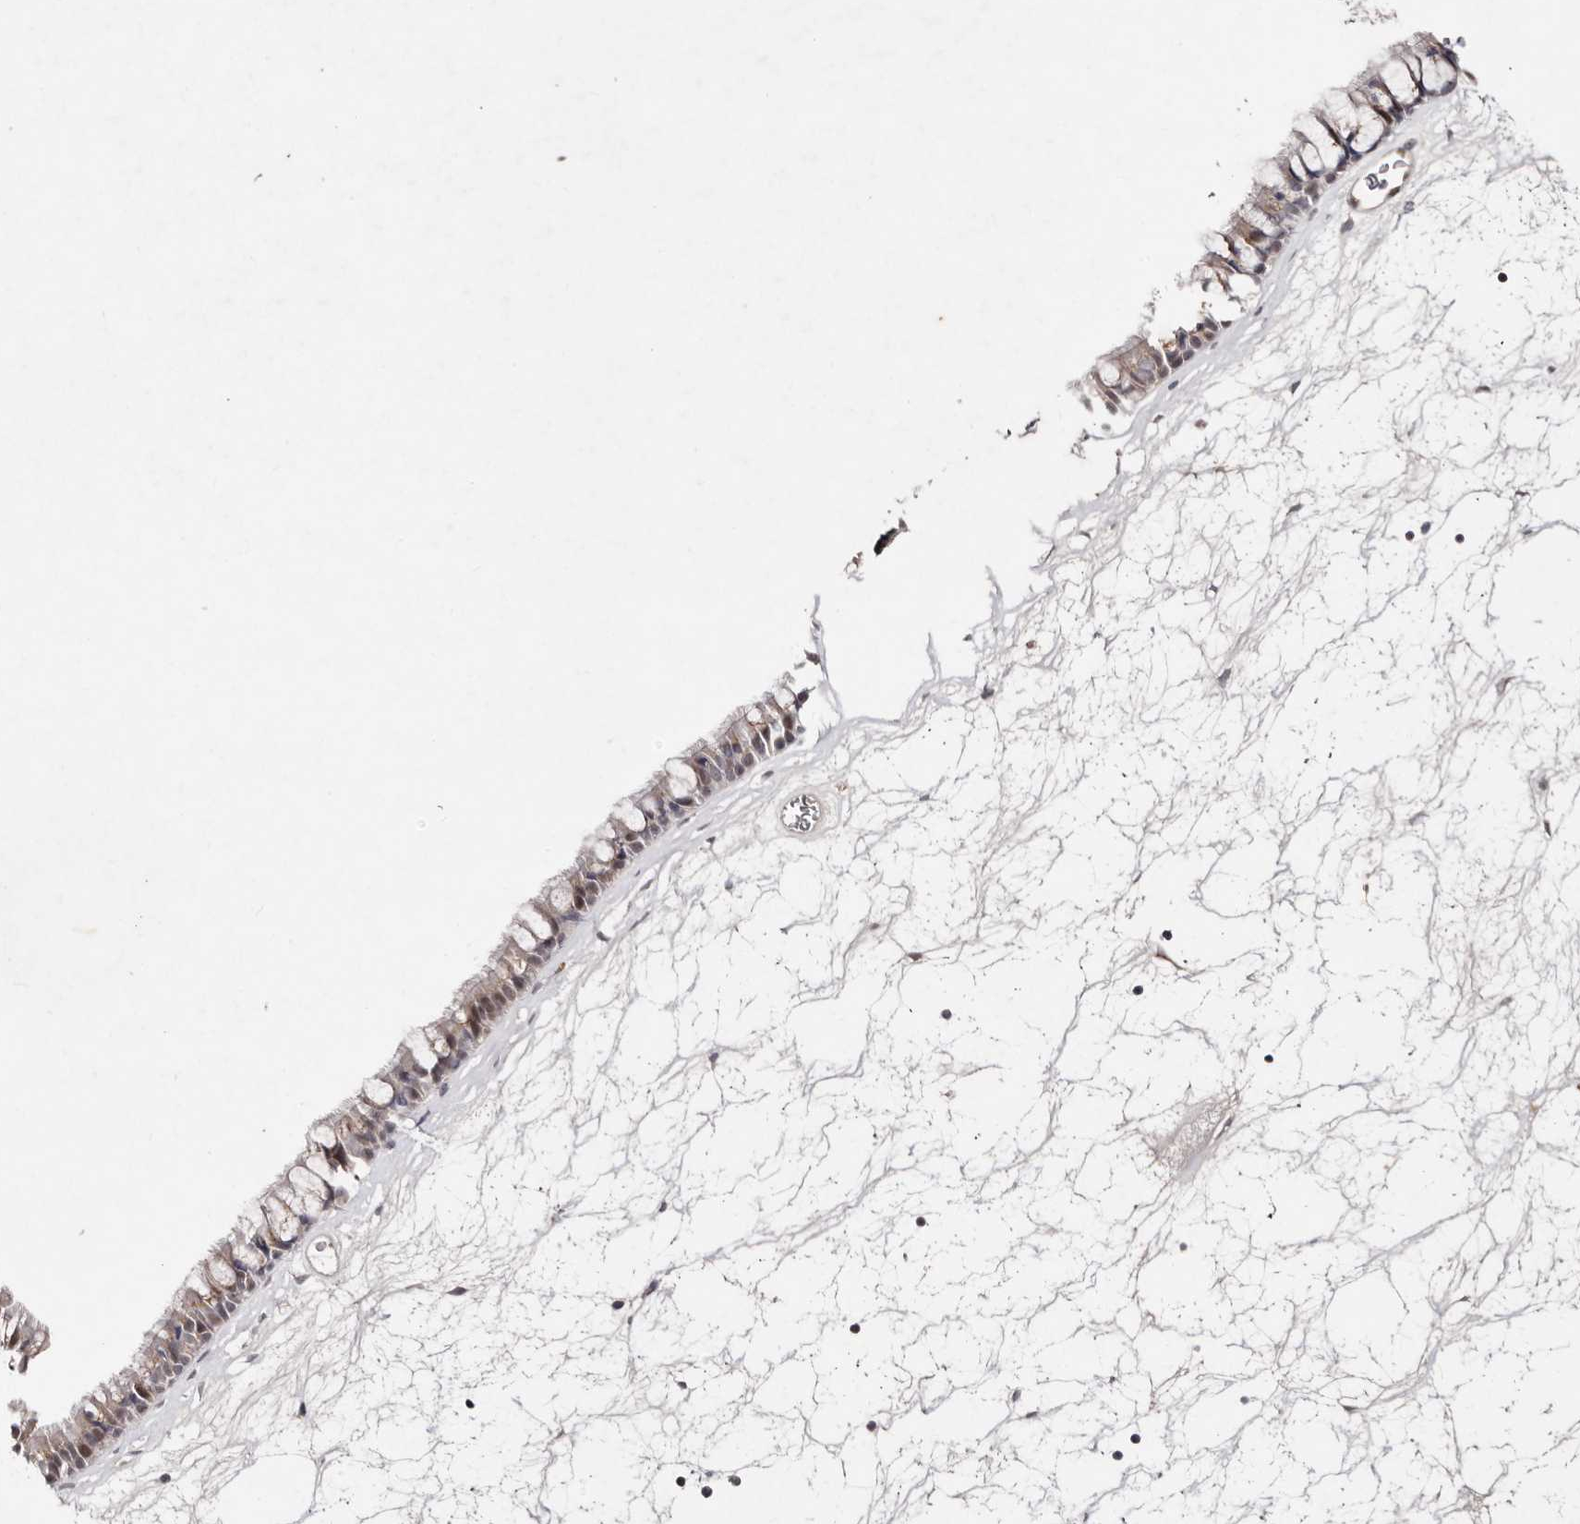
{"staining": {"intensity": "moderate", "quantity": "25%-75%", "location": "nuclear"}, "tissue": "nasopharynx", "cell_type": "Respiratory epithelial cells", "image_type": "normal", "snomed": [{"axis": "morphology", "description": "Normal tissue, NOS"}, {"axis": "topography", "description": "Nasopharynx"}], "caption": "Protein staining of benign nasopharynx shows moderate nuclear positivity in approximately 25%-75% of respiratory epithelial cells. (DAB (3,3'-diaminobenzidine) IHC, brown staining for protein, blue staining for nuclei).", "gene": "KLF7", "patient": {"sex": "male", "age": 64}}